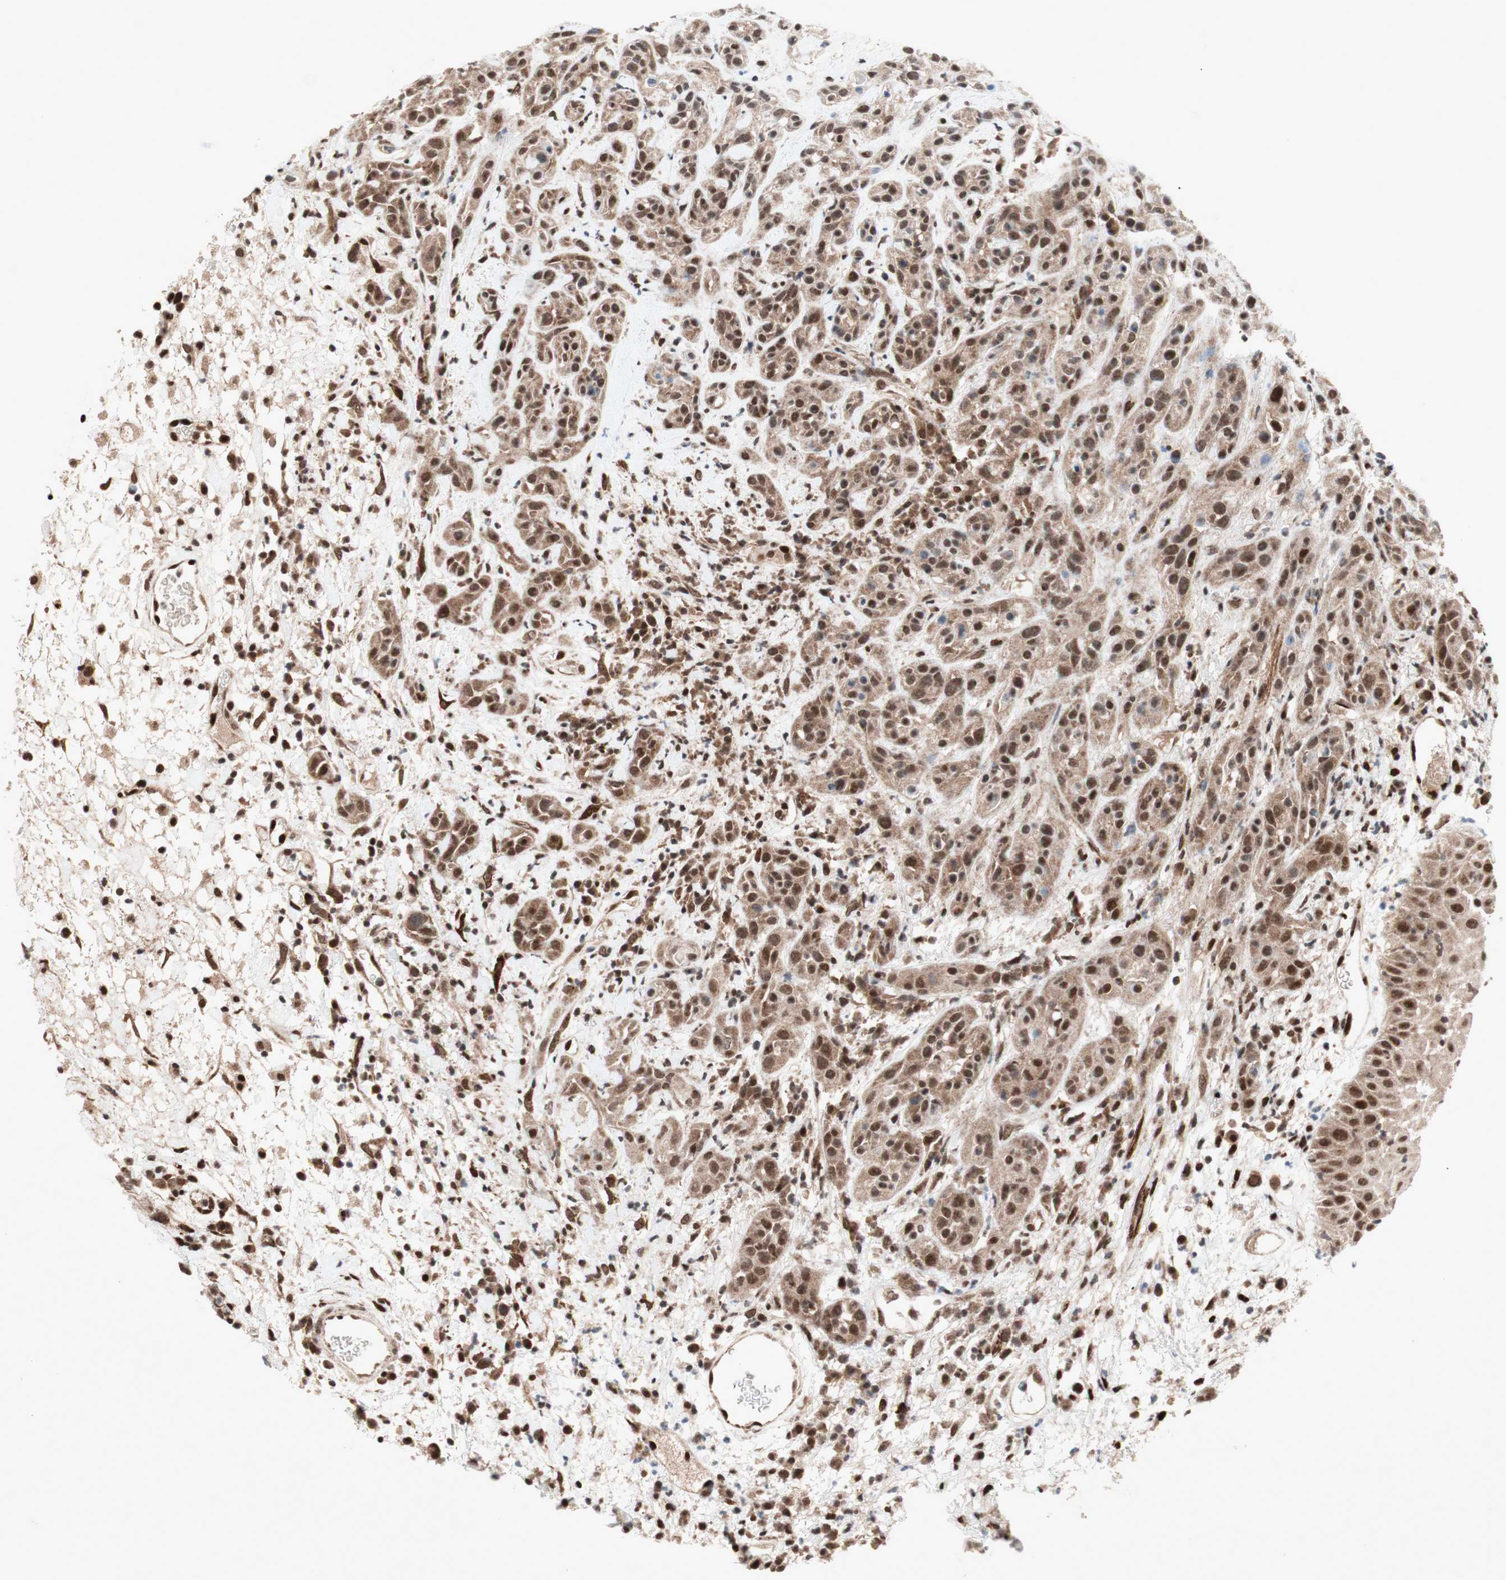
{"staining": {"intensity": "strong", "quantity": ">75%", "location": "nuclear"}, "tissue": "head and neck cancer", "cell_type": "Tumor cells", "image_type": "cancer", "snomed": [{"axis": "morphology", "description": "Squamous cell carcinoma, NOS"}, {"axis": "topography", "description": "Head-Neck"}], "caption": "Protein expression analysis of squamous cell carcinoma (head and neck) reveals strong nuclear expression in approximately >75% of tumor cells.", "gene": "TCF12", "patient": {"sex": "male", "age": 62}}